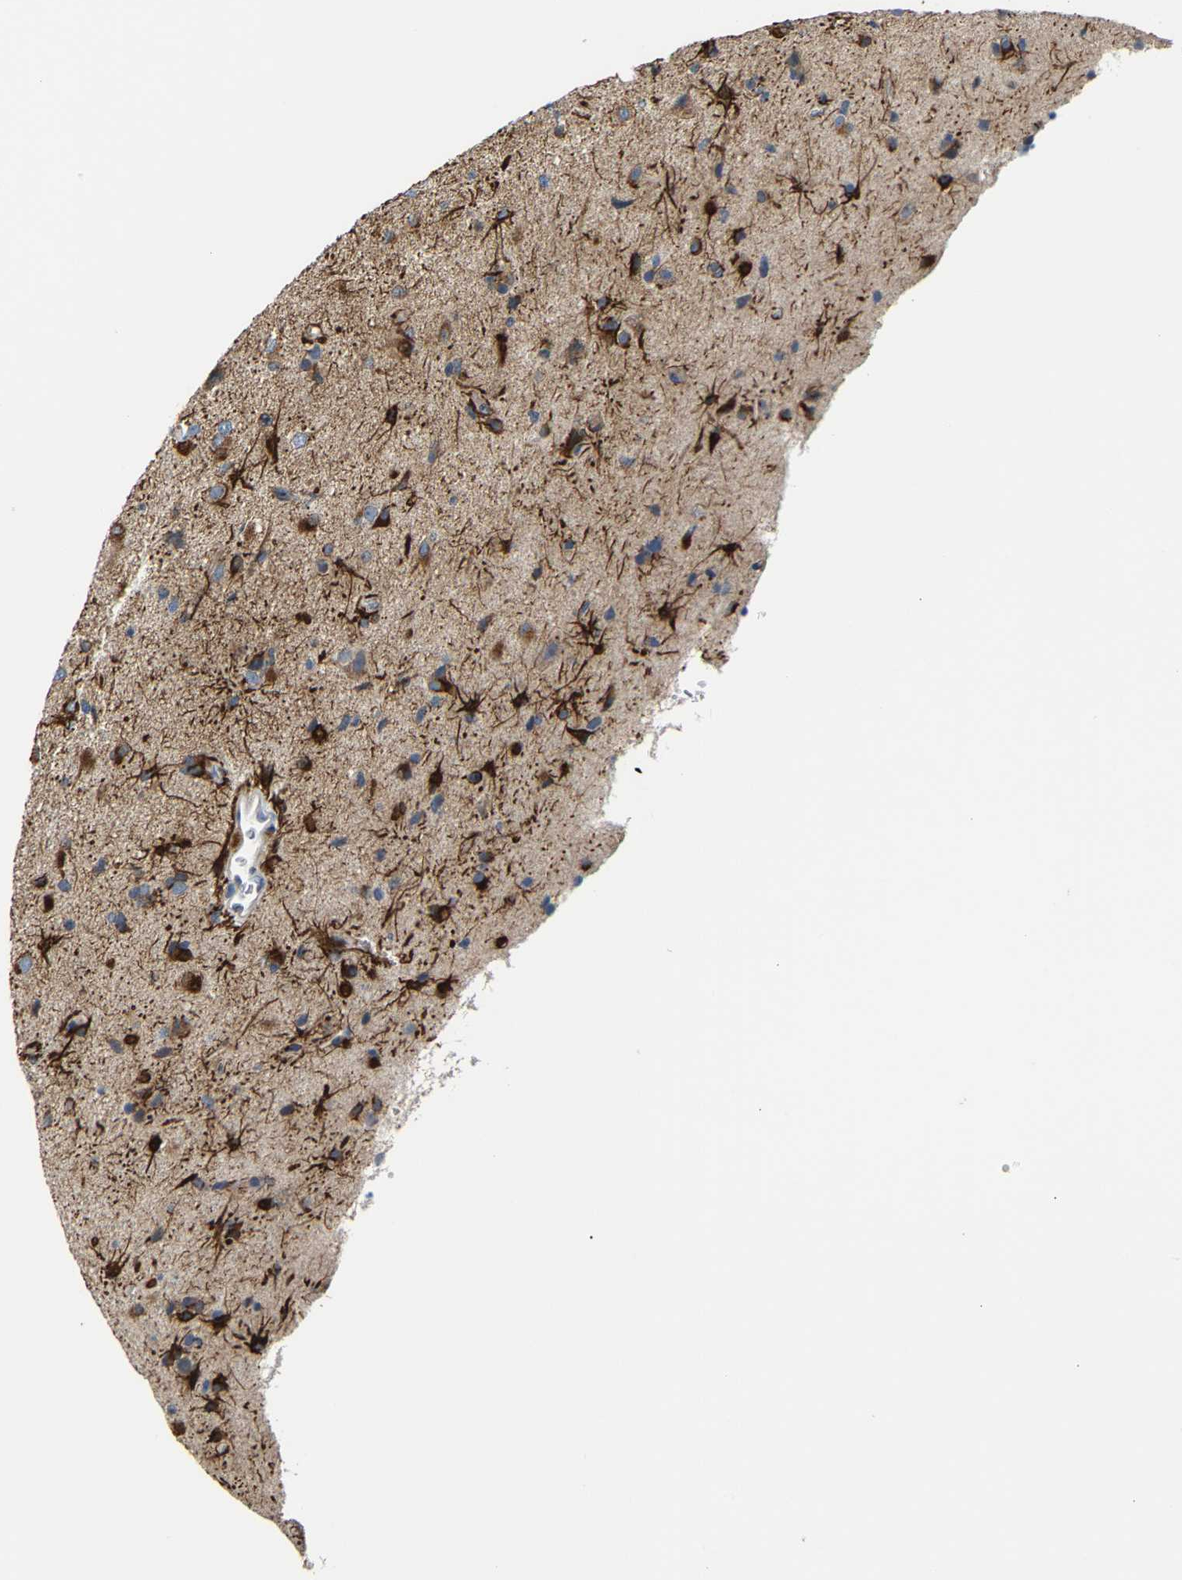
{"staining": {"intensity": "strong", "quantity": "25%-75%", "location": "cytoplasmic/membranous"}, "tissue": "glioma", "cell_type": "Tumor cells", "image_type": "cancer", "snomed": [{"axis": "morphology", "description": "Glioma, malignant, Low grade"}, {"axis": "topography", "description": "Brain"}], "caption": "Tumor cells exhibit high levels of strong cytoplasmic/membranous positivity in approximately 25%-75% of cells in glioma. (DAB IHC, brown staining for protein, blue staining for nuclei).", "gene": "TMEM168", "patient": {"sex": "male", "age": 65}}